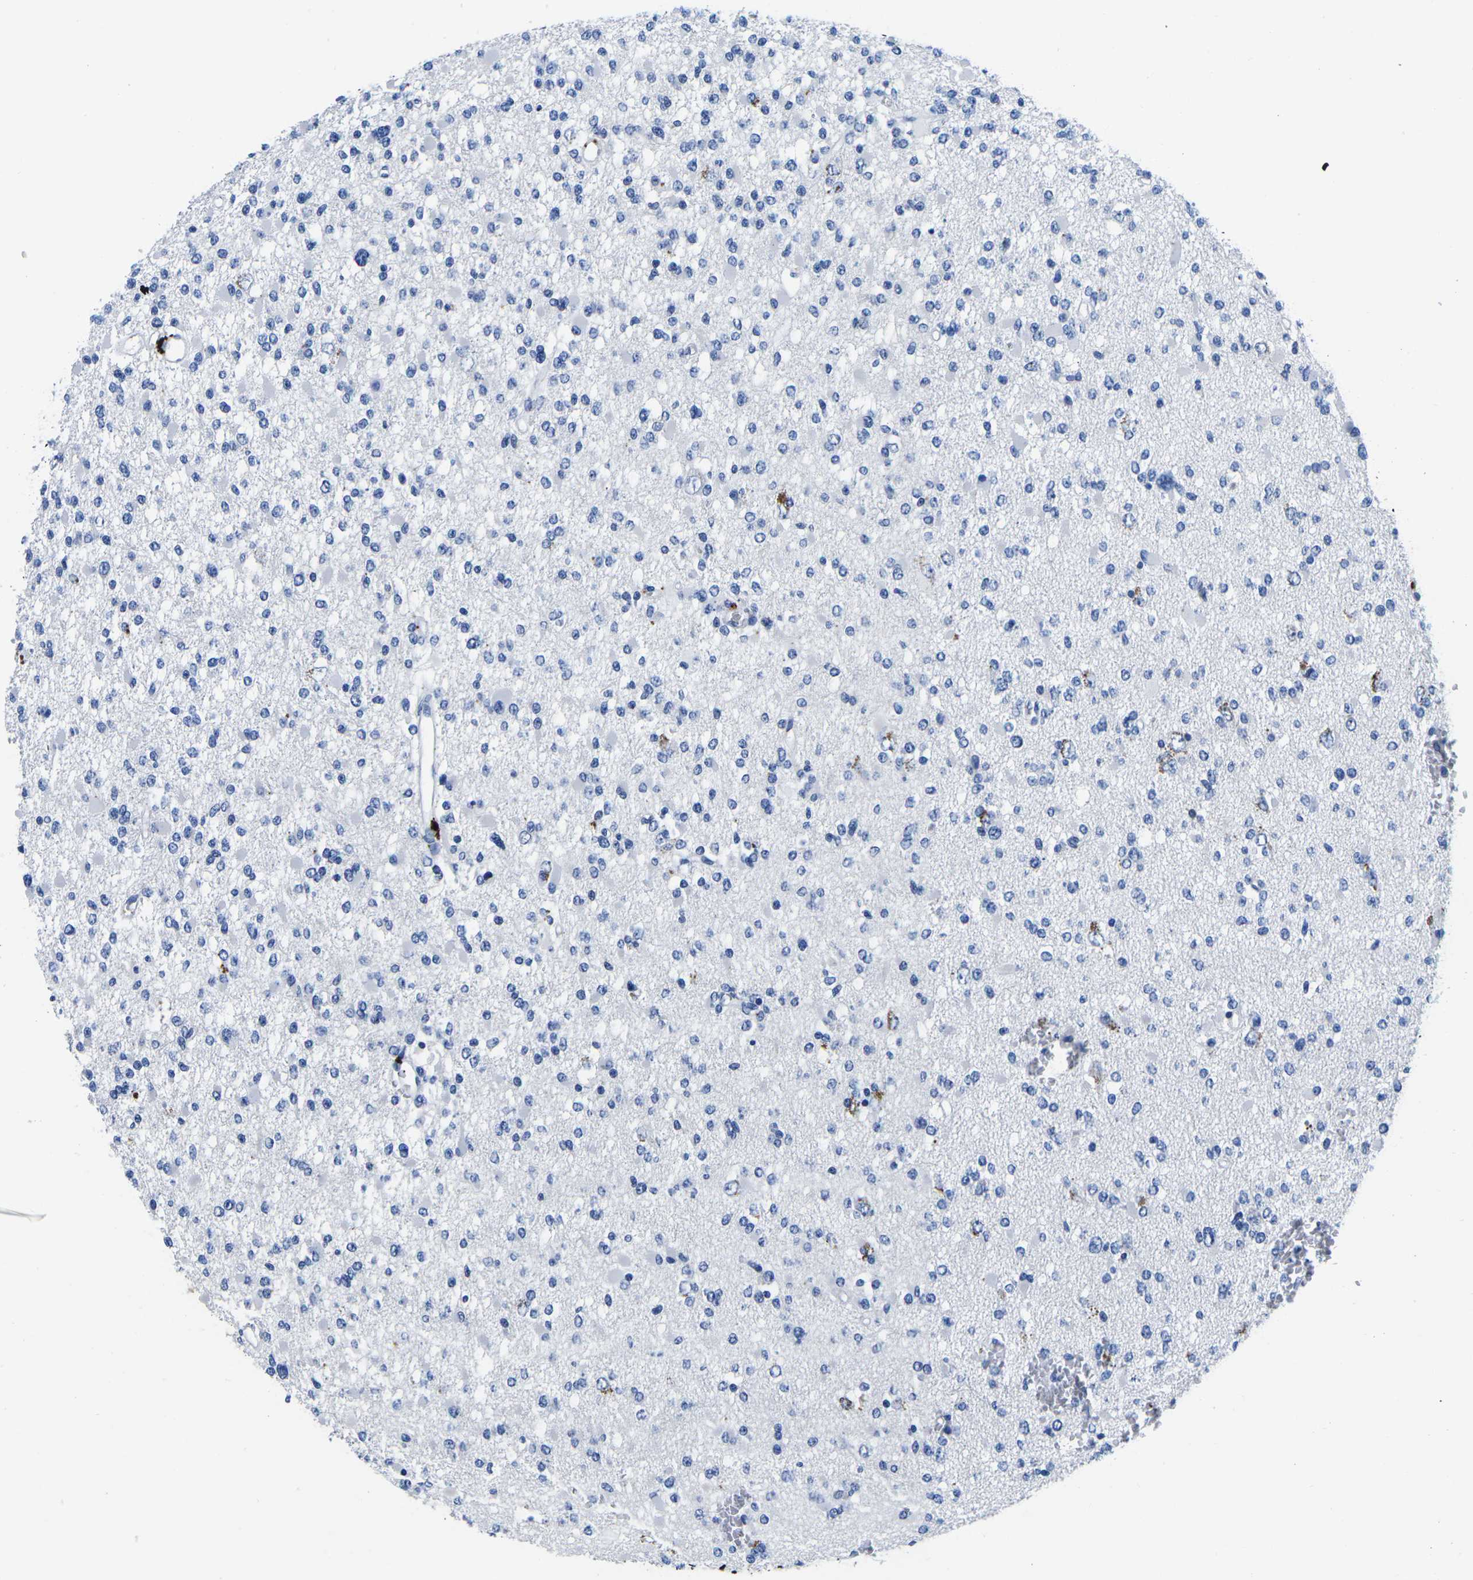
{"staining": {"intensity": "negative", "quantity": "none", "location": "none"}, "tissue": "glioma", "cell_type": "Tumor cells", "image_type": "cancer", "snomed": [{"axis": "morphology", "description": "Glioma, malignant, Low grade"}, {"axis": "topography", "description": "Brain"}], "caption": "Glioma was stained to show a protein in brown. There is no significant positivity in tumor cells.", "gene": "CTSW", "patient": {"sex": "female", "age": 22}}